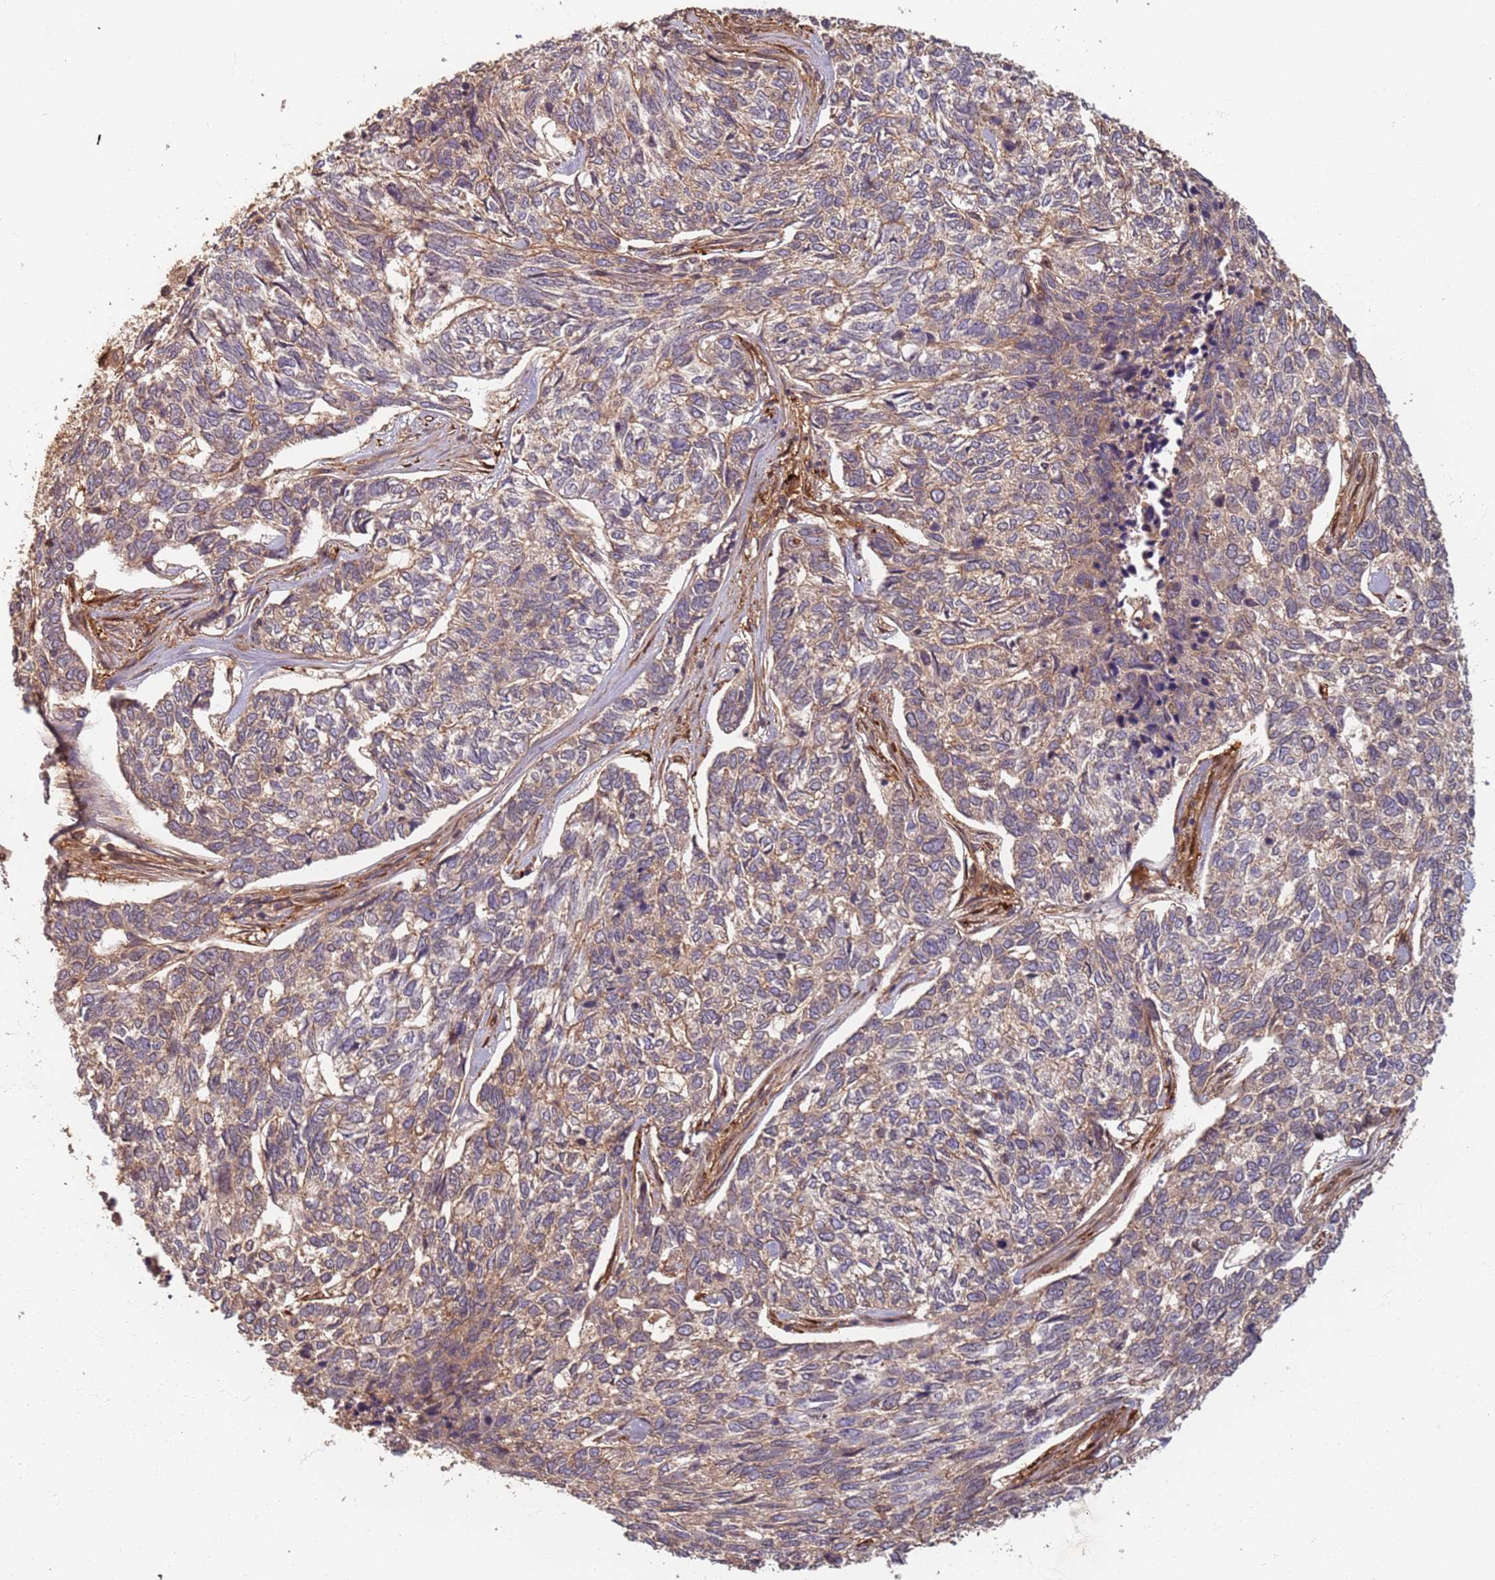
{"staining": {"intensity": "weak", "quantity": "25%-75%", "location": "cytoplasmic/membranous"}, "tissue": "skin cancer", "cell_type": "Tumor cells", "image_type": "cancer", "snomed": [{"axis": "morphology", "description": "Basal cell carcinoma"}, {"axis": "topography", "description": "Skin"}], "caption": "Skin cancer (basal cell carcinoma) stained for a protein reveals weak cytoplasmic/membranous positivity in tumor cells. (Stains: DAB in brown, nuclei in blue, Microscopy: brightfield microscopy at high magnification).", "gene": "SDCCAG8", "patient": {"sex": "female", "age": 65}}